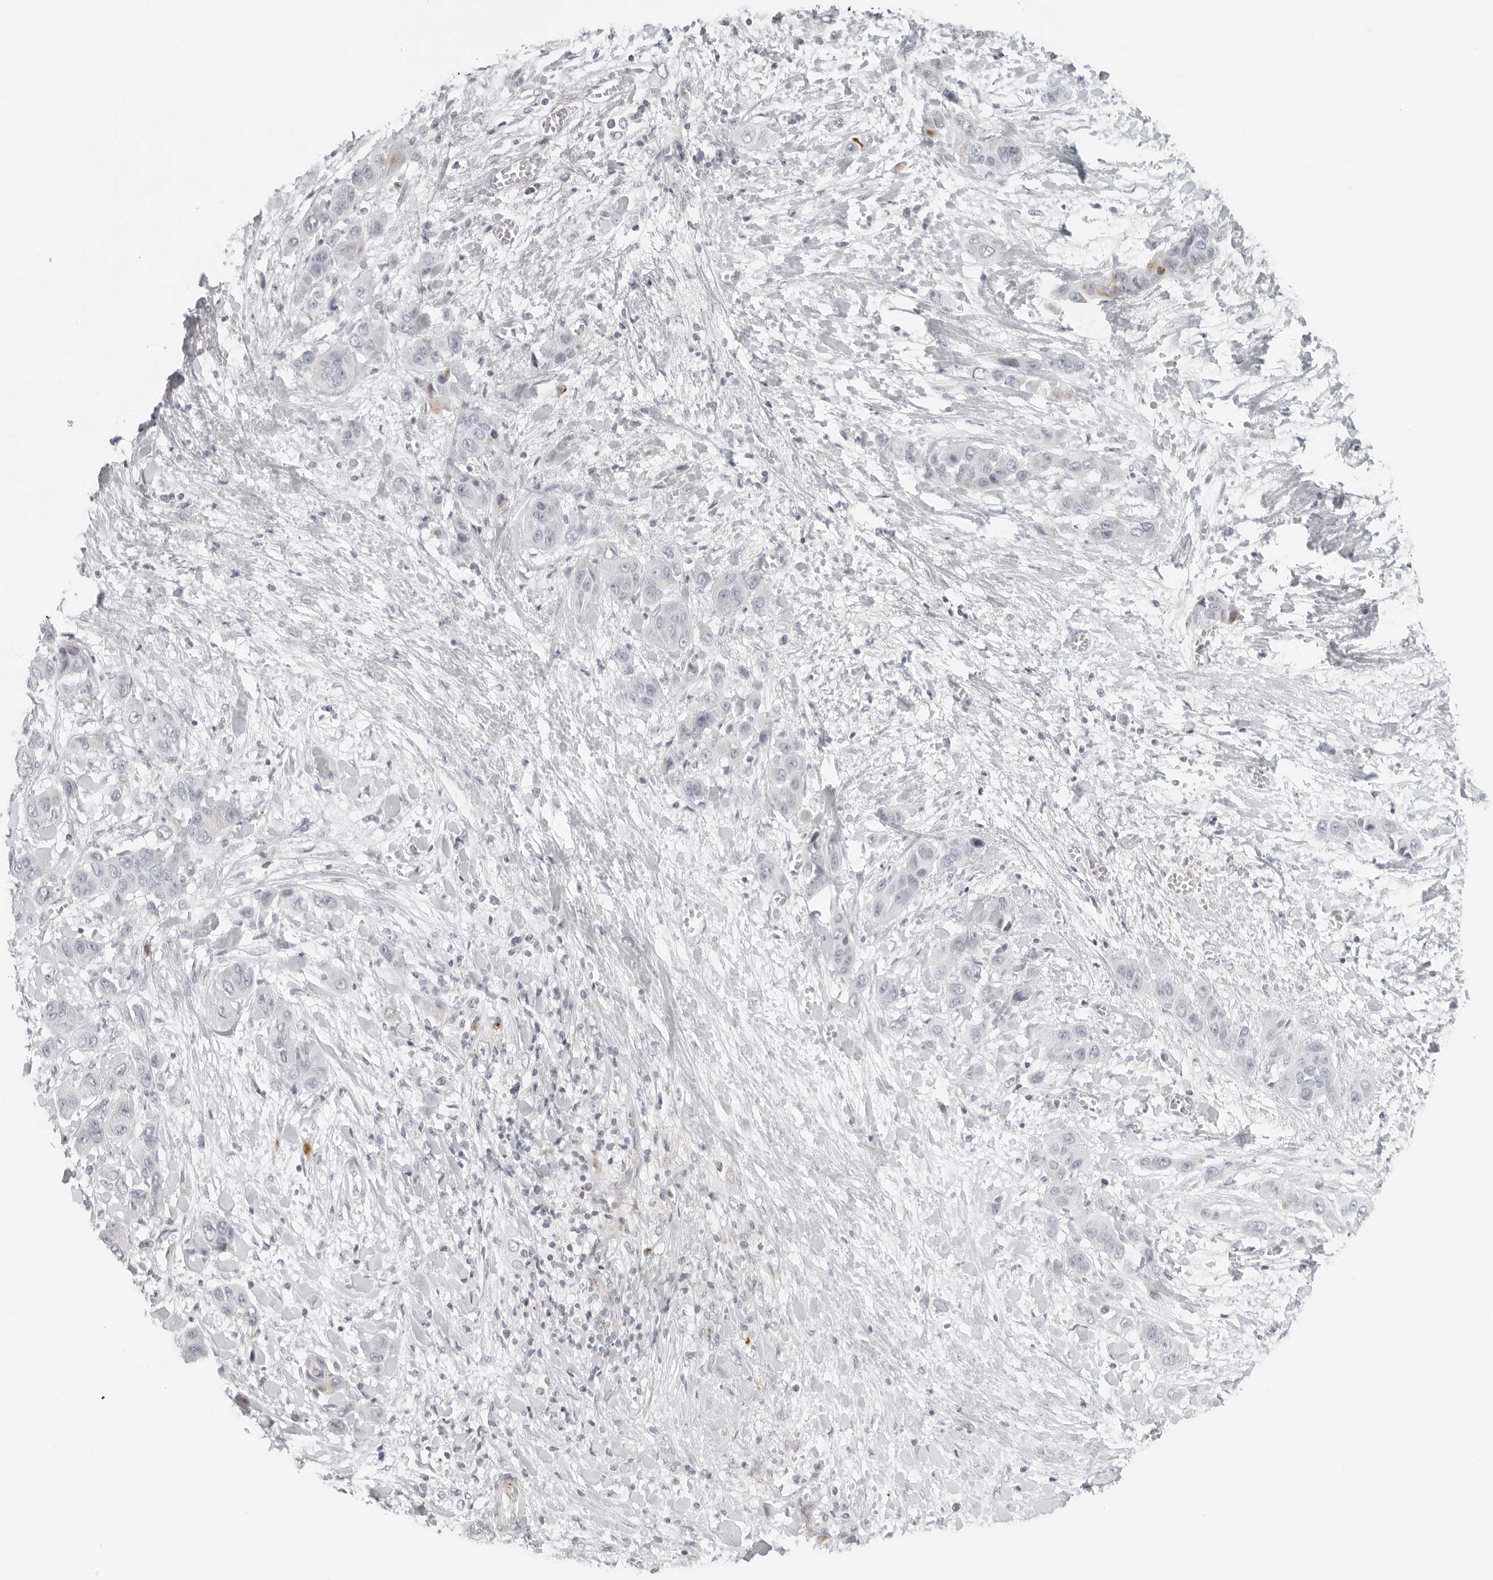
{"staining": {"intensity": "negative", "quantity": "none", "location": "none"}, "tissue": "liver cancer", "cell_type": "Tumor cells", "image_type": "cancer", "snomed": [{"axis": "morphology", "description": "Cholangiocarcinoma"}, {"axis": "topography", "description": "Liver"}], "caption": "Immunohistochemistry of human liver cancer (cholangiocarcinoma) exhibits no expression in tumor cells.", "gene": "RPS6KC1", "patient": {"sex": "female", "age": 52}}